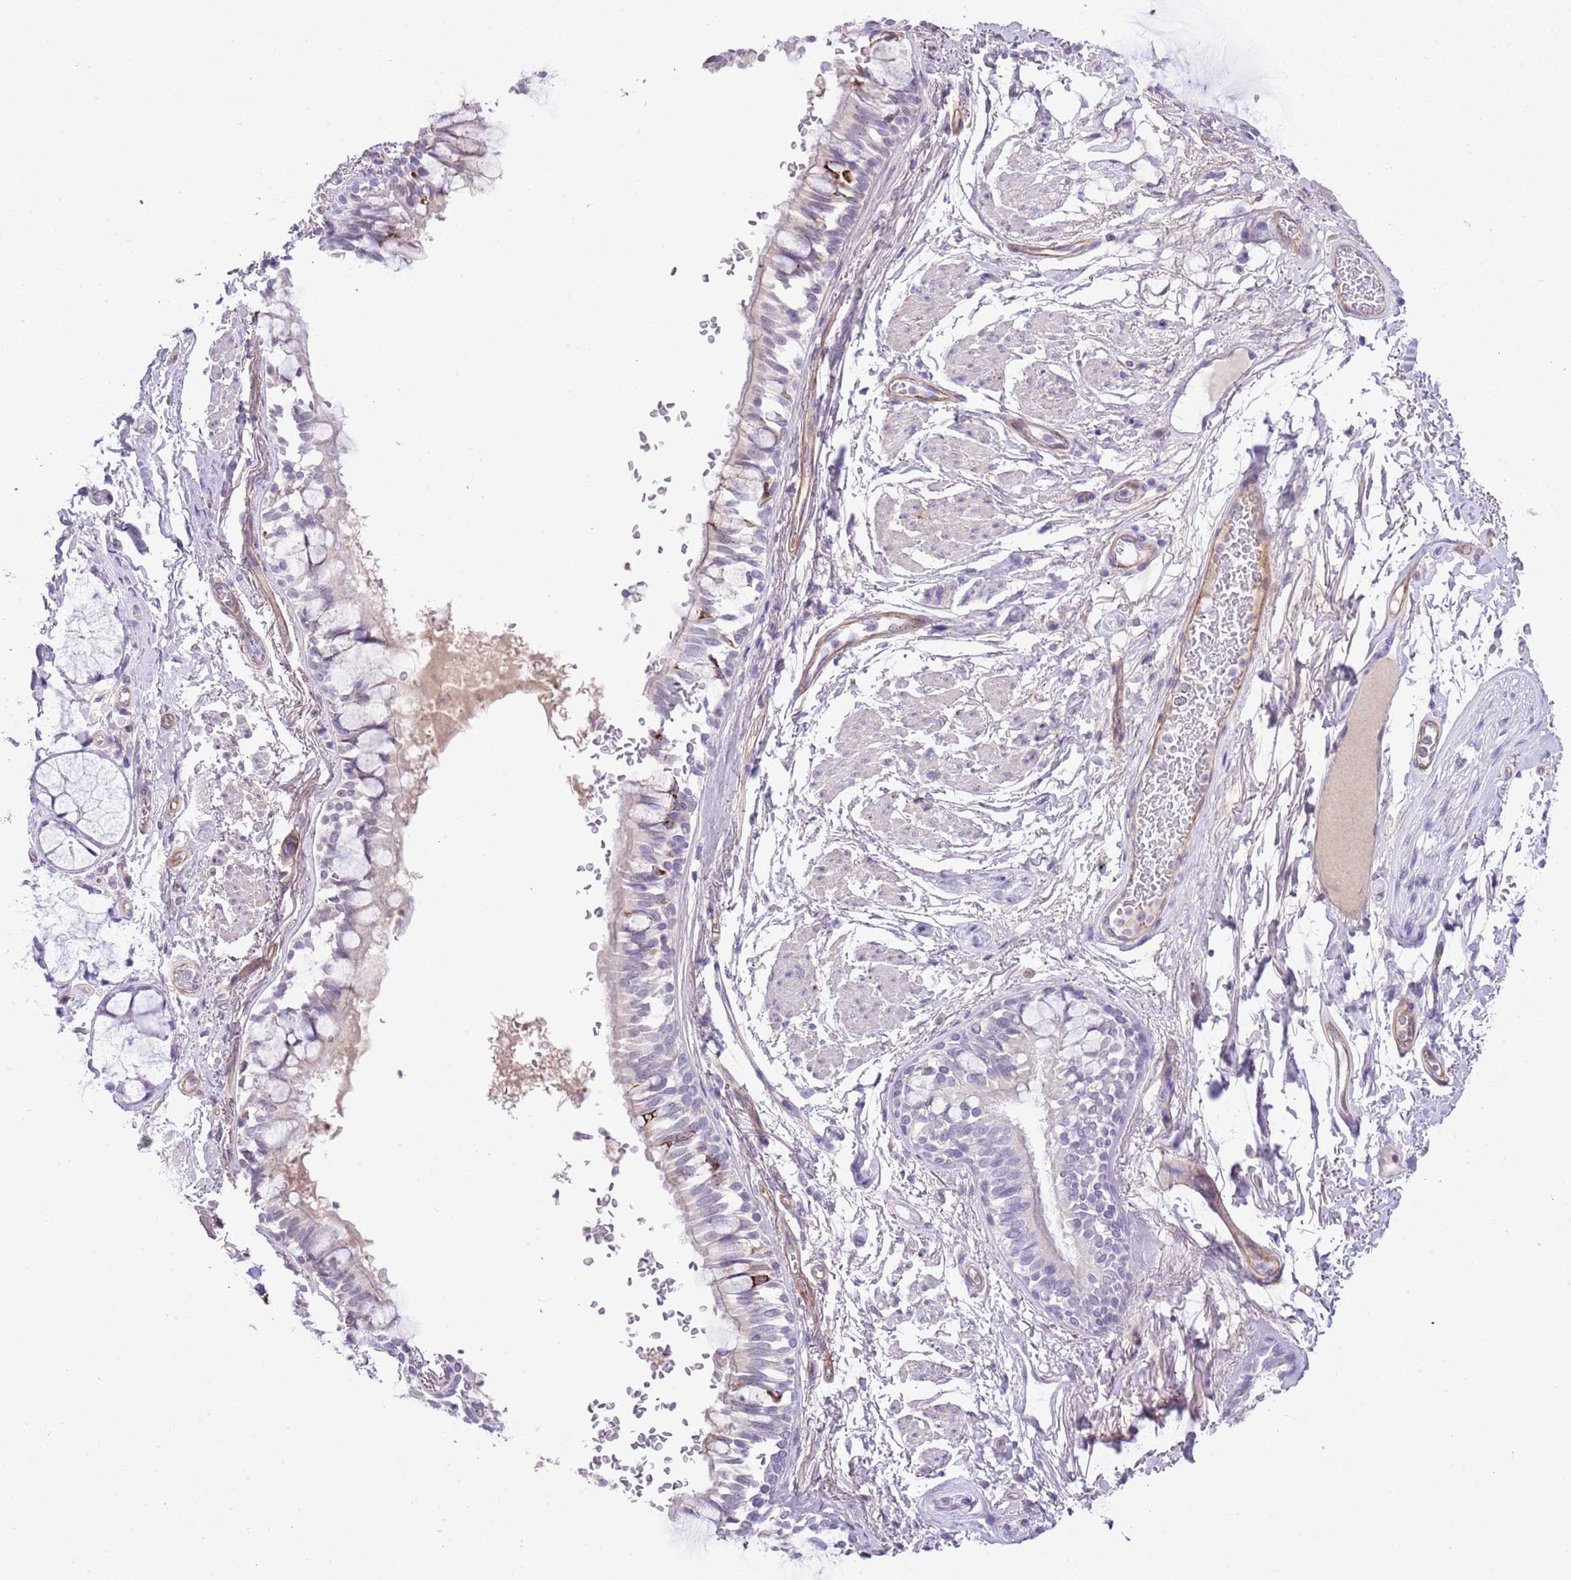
{"staining": {"intensity": "weak", "quantity": "25%-75%", "location": "cytoplasmic/membranous"}, "tissue": "bronchus", "cell_type": "Respiratory epithelial cells", "image_type": "normal", "snomed": [{"axis": "morphology", "description": "Normal tissue, NOS"}, {"axis": "topography", "description": "Bronchus"}], "caption": "Immunohistochemistry (IHC) (DAB (3,3'-diaminobenzidine)) staining of normal bronchus displays weak cytoplasmic/membranous protein staining in about 25%-75% of respiratory epithelial cells. The staining was performed using DAB (3,3'-diaminobenzidine), with brown indicating positive protein expression. Nuclei are stained blue with hematoxylin.", "gene": "MIDN", "patient": {"sex": "male", "age": 70}}